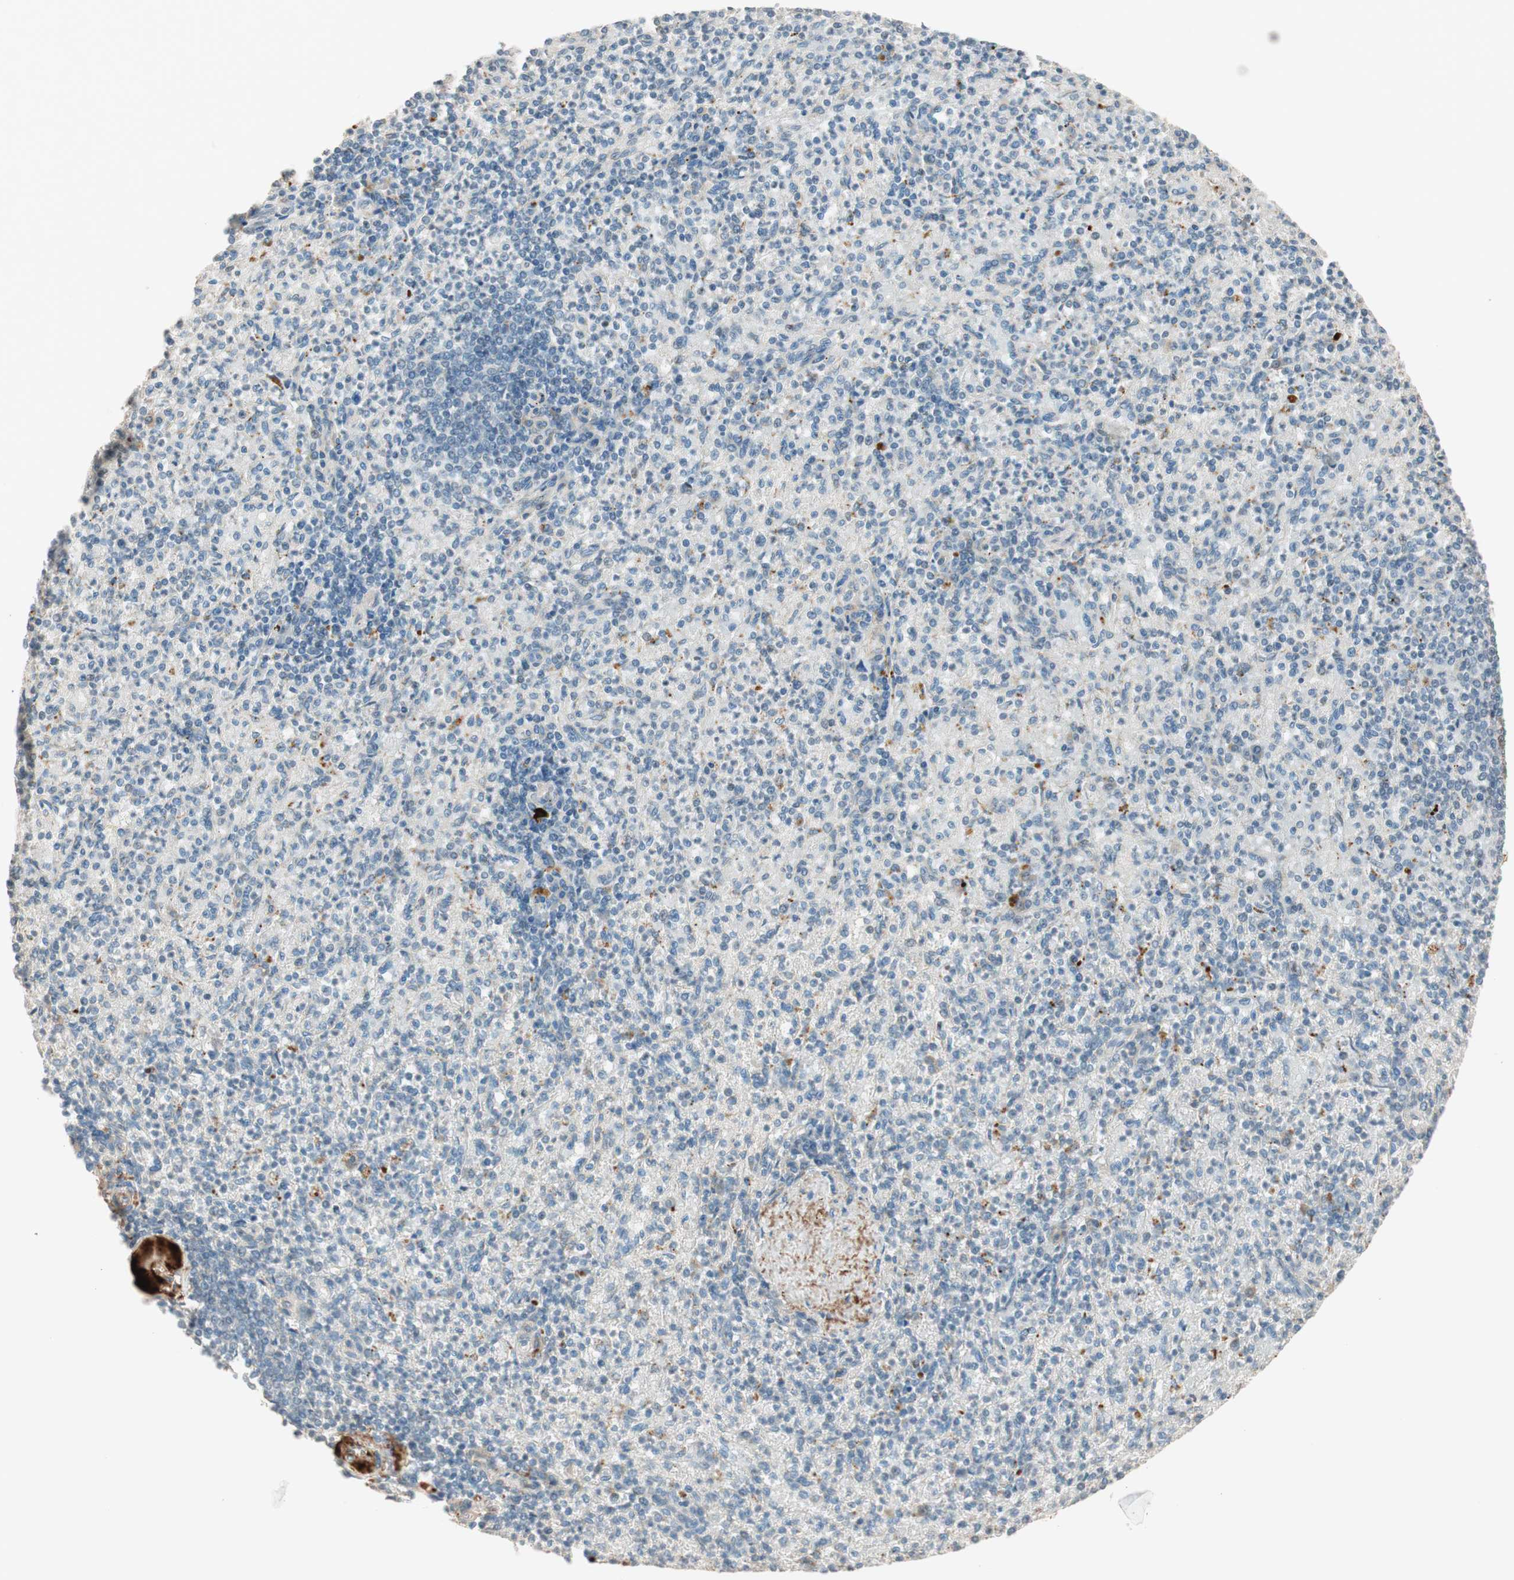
{"staining": {"intensity": "moderate", "quantity": "<25%", "location": "cytoplasmic/membranous"}, "tissue": "spleen", "cell_type": "Cells in red pulp", "image_type": "normal", "snomed": [{"axis": "morphology", "description": "Normal tissue, NOS"}, {"axis": "topography", "description": "Spleen"}], "caption": "A brown stain highlights moderate cytoplasmic/membranous staining of a protein in cells in red pulp of unremarkable human spleen. Immunohistochemistry stains the protein in brown and the nuclei are stained blue.", "gene": "EPHA6", "patient": {"sex": "female", "age": 74}}